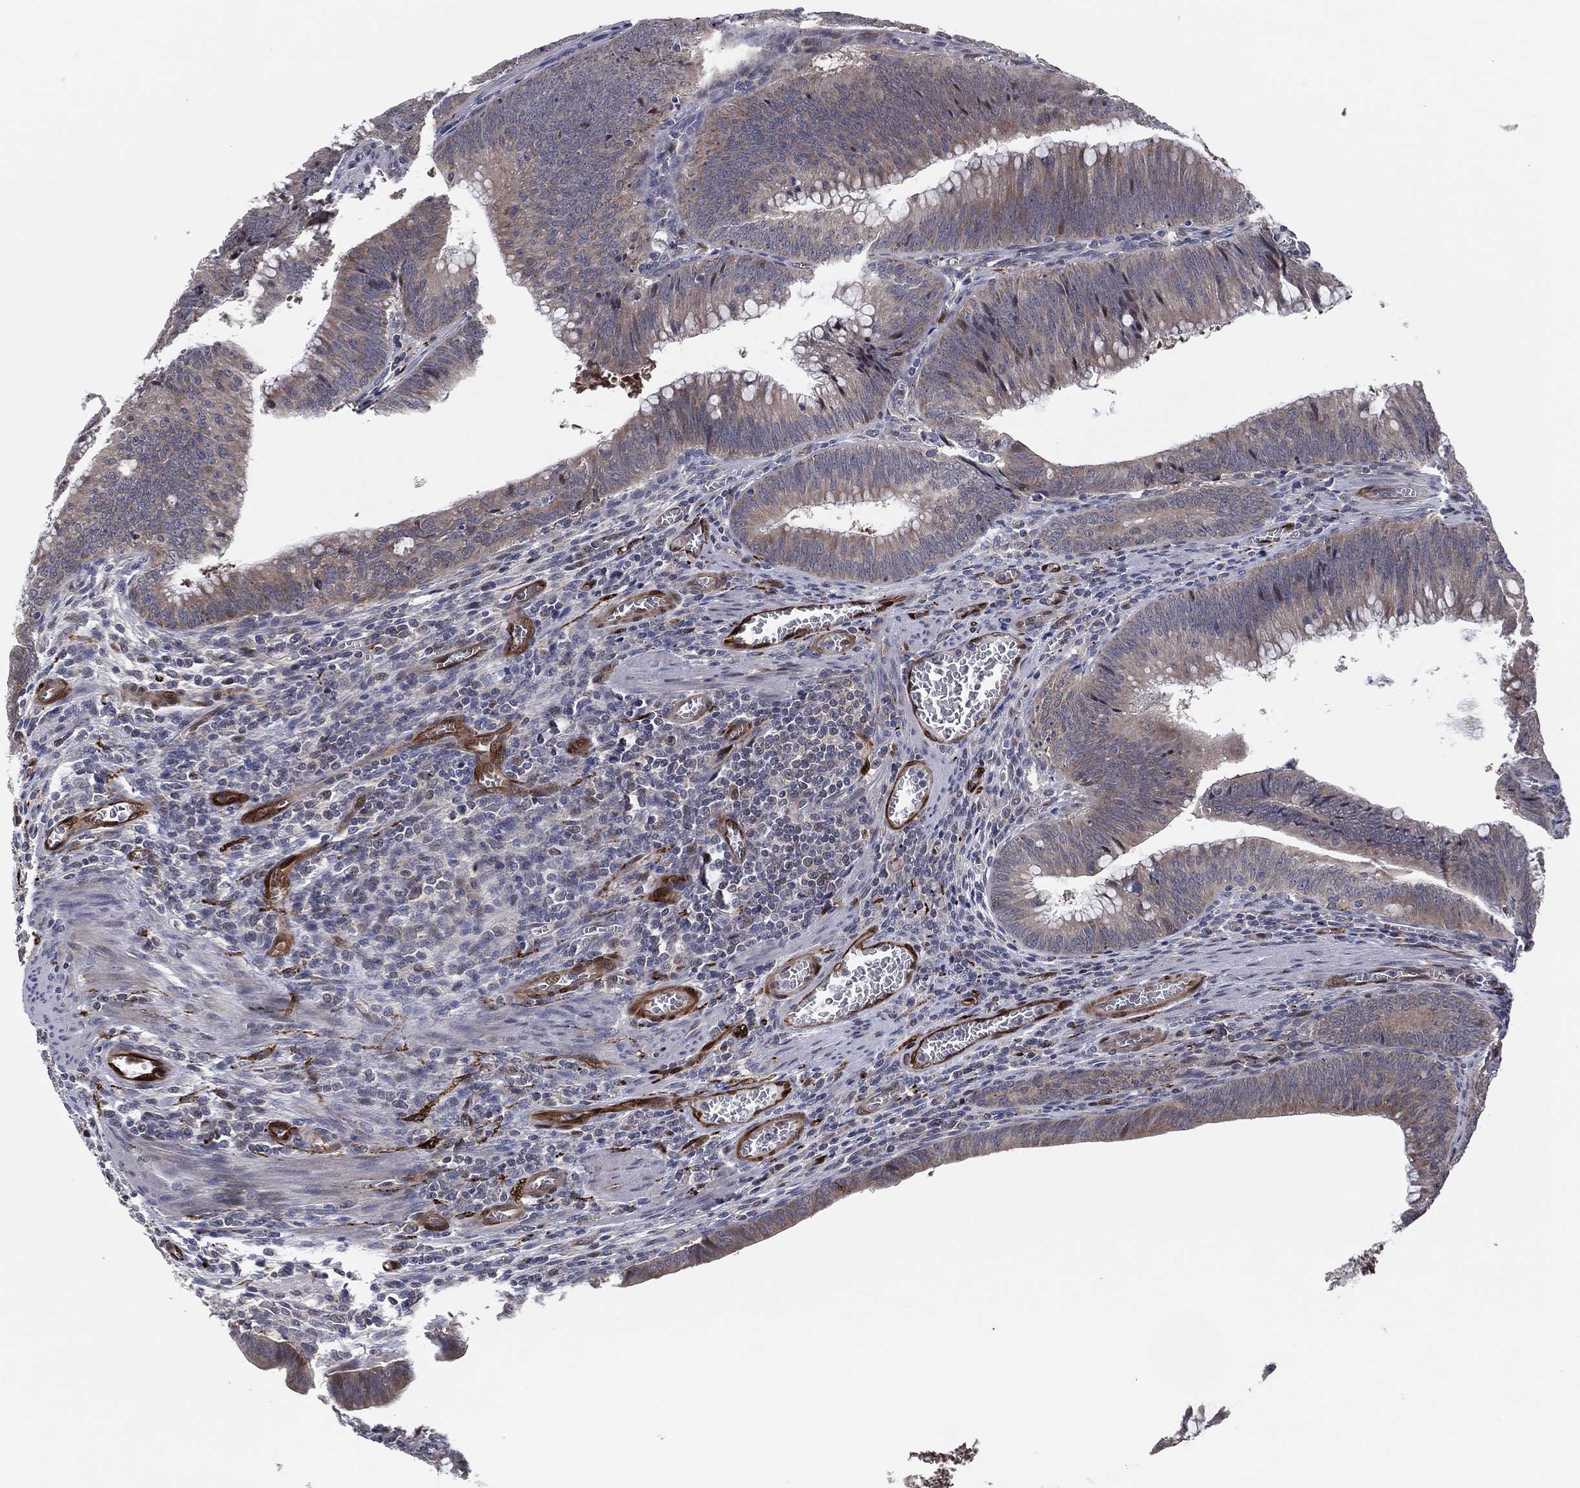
{"staining": {"intensity": "weak", "quantity": "25%-75%", "location": "cytoplasmic/membranous"}, "tissue": "colorectal cancer", "cell_type": "Tumor cells", "image_type": "cancer", "snomed": [{"axis": "morphology", "description": "Adenocarcinoma, NOS"}, {"axis": "topography", "description": "Rectum"}], "caption": "Human colorectal cancer stained with a brown dye demonstrates weak cytoplasmic/membranous positive expression in about 25%-75% of tumor cells.", "gene": "SNCG", "patient": {"sex": "female", "age": 72}}